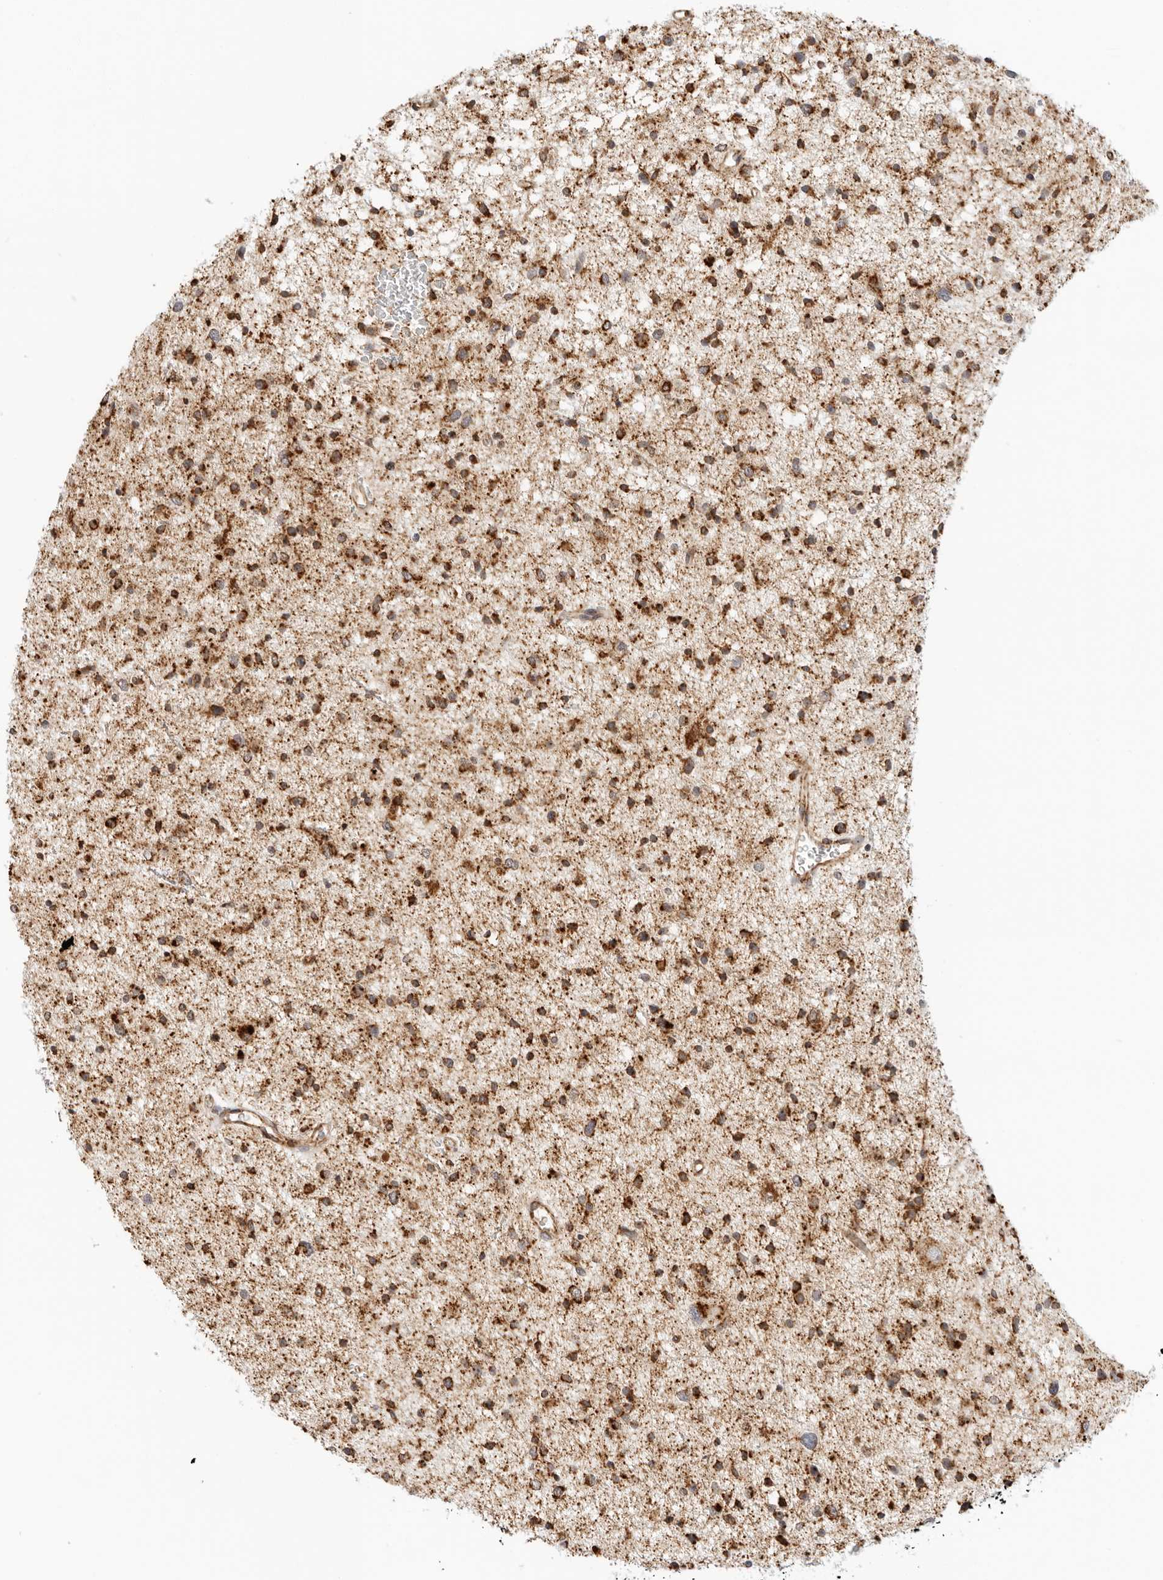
{"staining": {"intensity": "strong", "quantity": ">75%", "location": "cytoplasmic/membranous"}, "tissue": "glioma", "cell_type": "Tumor cells", "image_type": "cancer", "snomed": [{"axis": "morphology", "description": "Glioma, malignant, Low grade"}, {"axis": "topography", "description": "Brain"}], "caption": "Protein analysis of glioma tissue exhibits strong cytoplasmic/membranous staining in about >75% of tumor cells.", "gene": "RC3H1", "patient": {"sex": "female", "age": 37}}